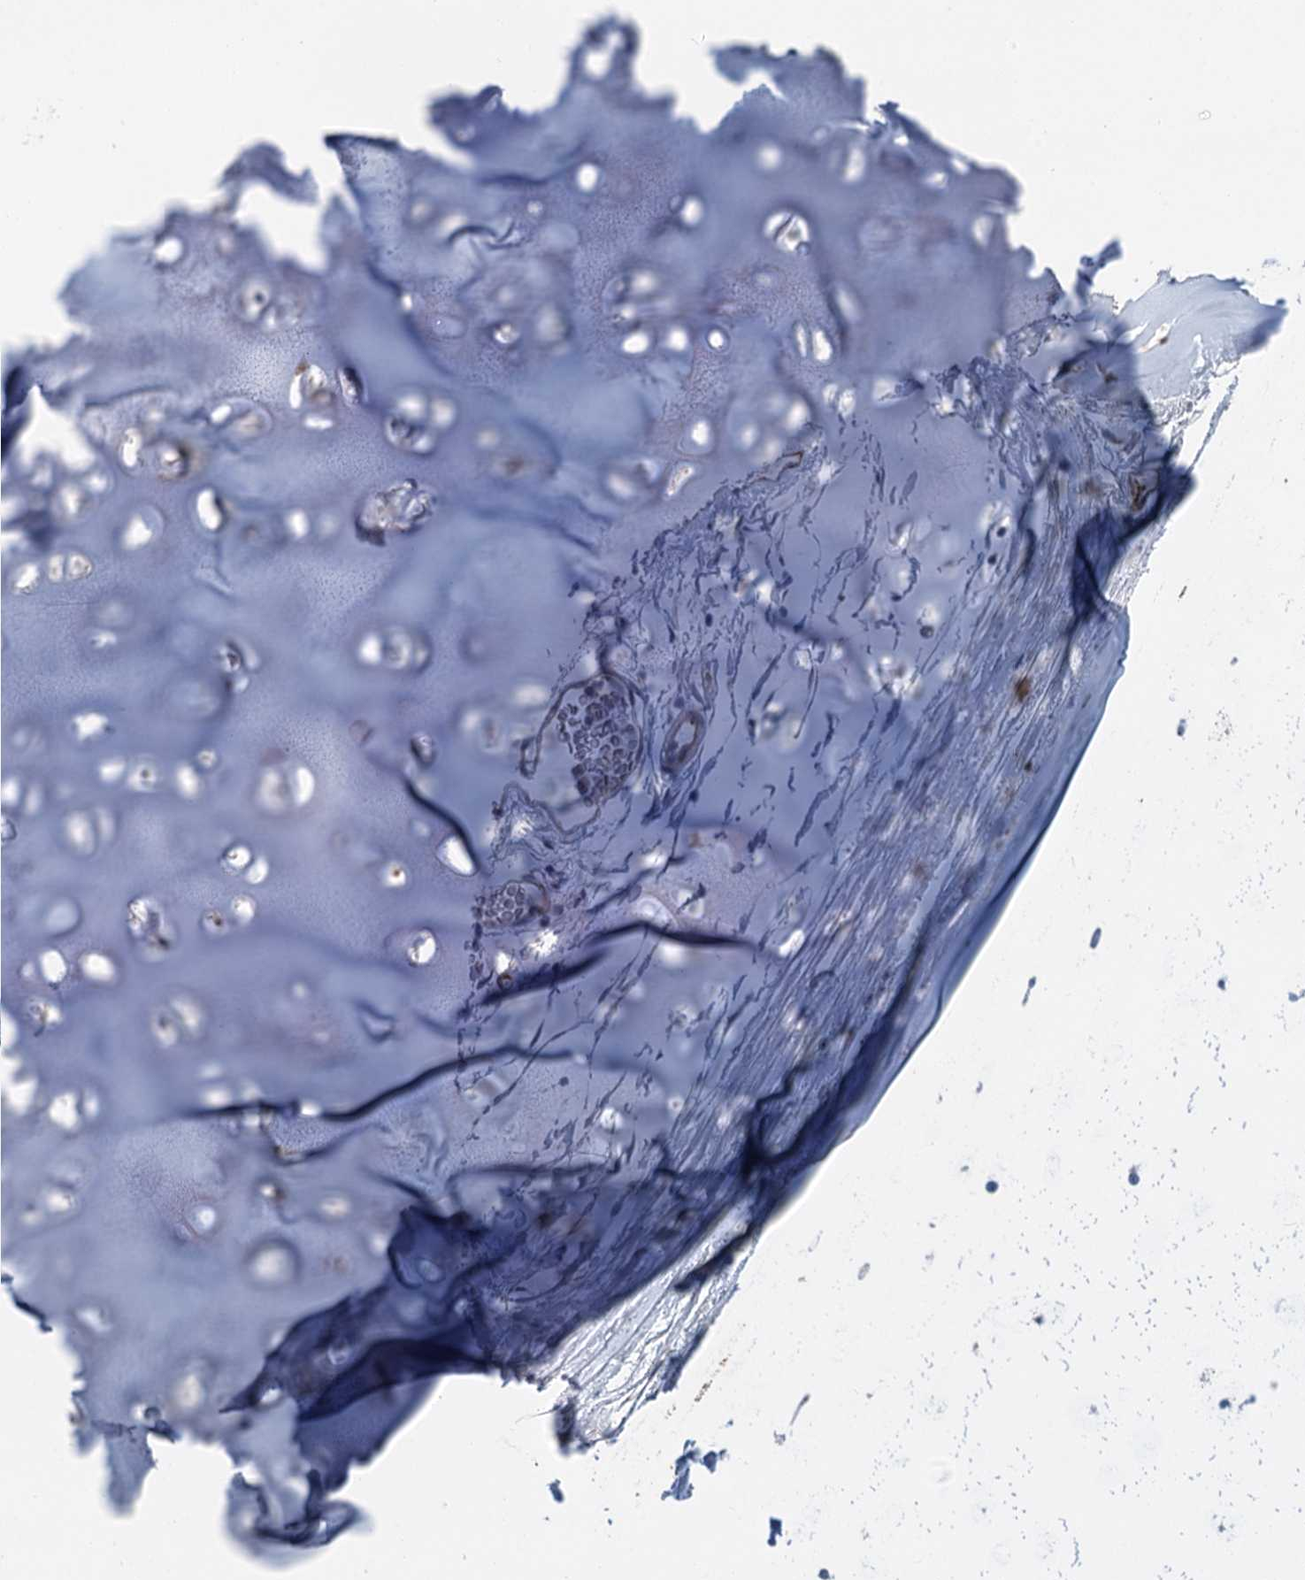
{"staining": {"intensity": "negative", "quantity": "none", "location": "none"}, "tissue": "adipose tissue", "cell_type": "Adipocytes", "image_type": "normal", "snomed": [{"axis": "morphology", "description": "Normal tissue, NOS"}, {"axis": "topography", "description": "Lymph node"}, {"axis": "topography", "description": "Bronchus"}], "caption": "This is an immunohistochemistry (IHC) image of normal human adipose tissue. There is no positivity in adipocytes.", "gene": "ASXL3", "patient": {"sex": "male", "age": 63}}